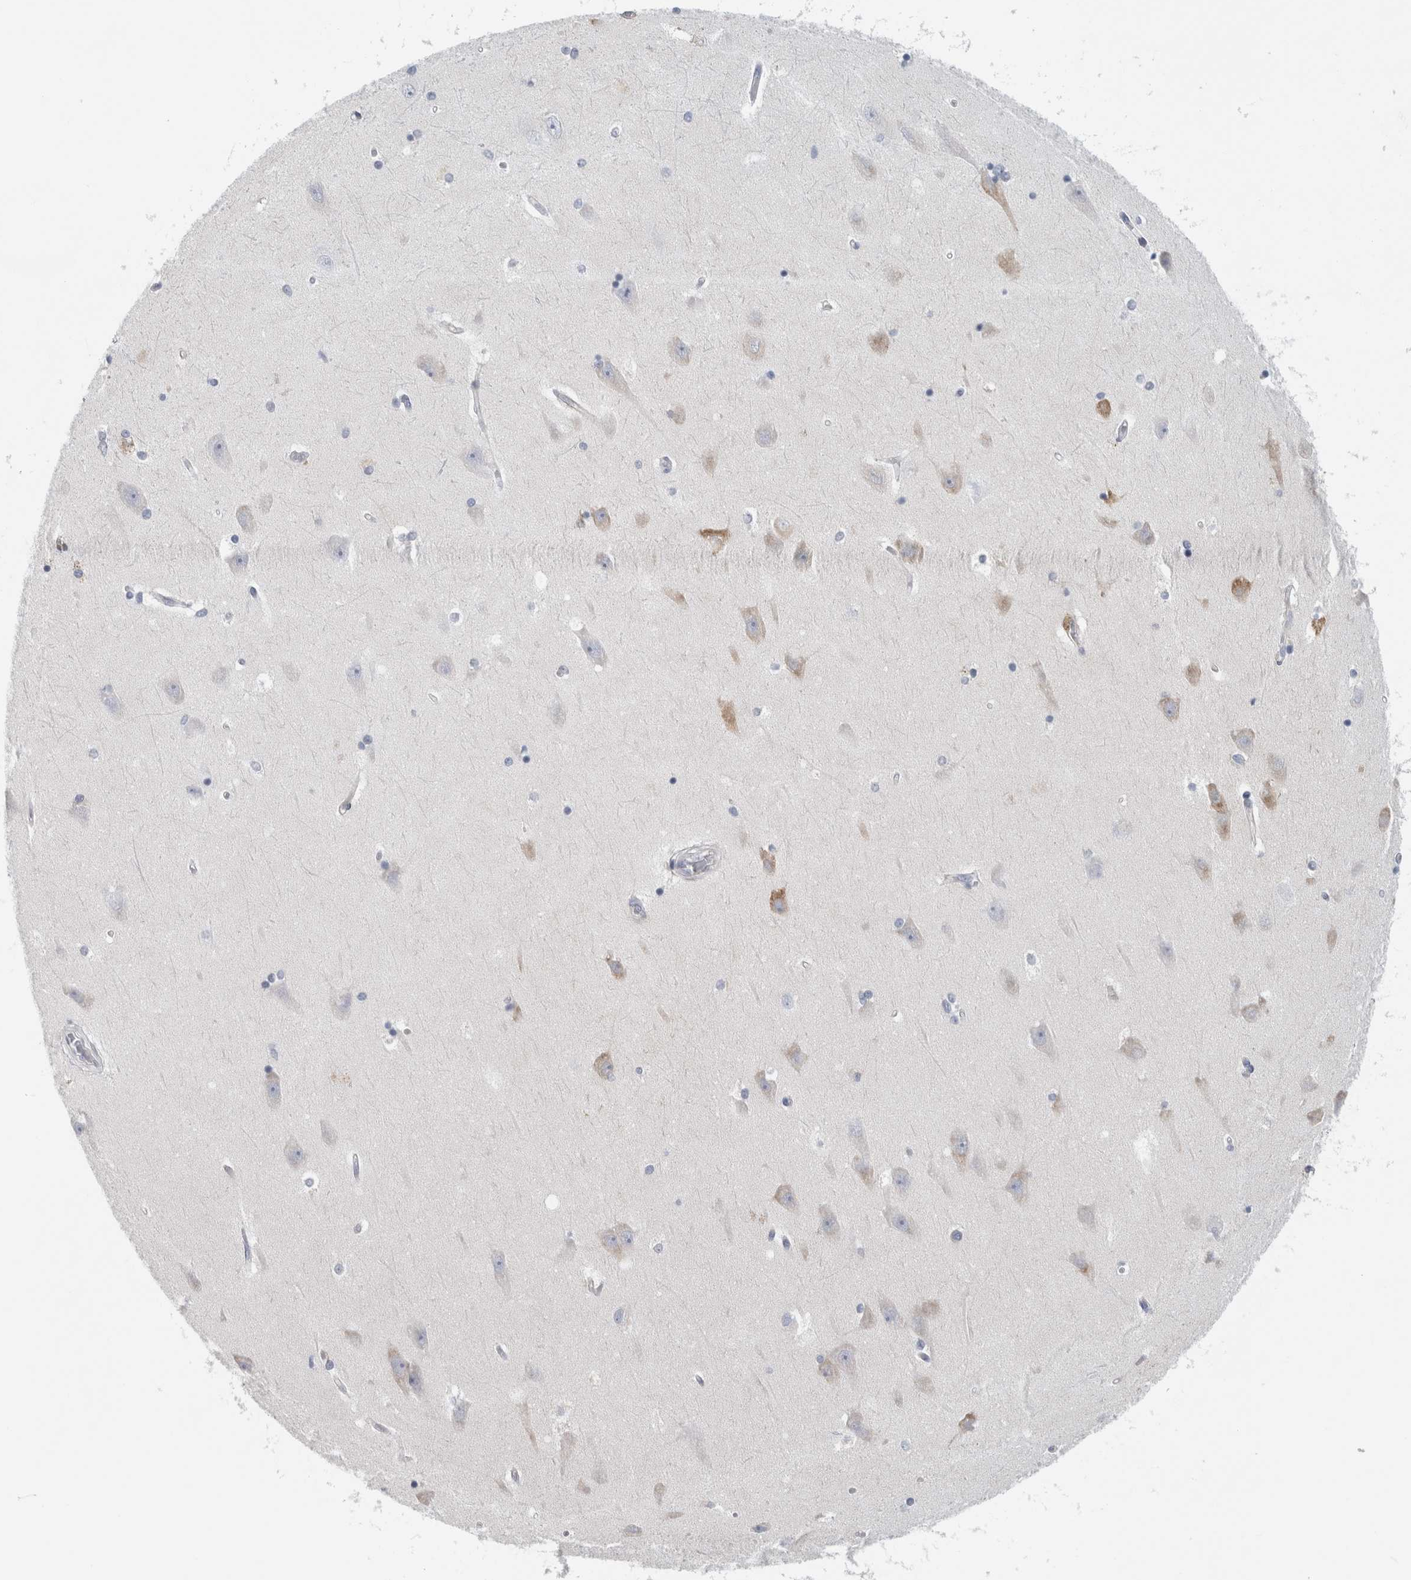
{"staining": {"intensity": "negative", "quantity": "none", "location": "none"}, "tissue": "hippocampus", "cell_type": "Glial cells", "image_type": "normal", "snomed": [{"axis": "morphology", "description": "Normal tissue, NOS"}, {"axis": "topography", "description": "Hippocampus"}], "caption": "There is no significant positivity in glial cells of hippocampus. Brightfield microscopy of IHC stained with DAB (brown) and hematoxylin (blue), captured at high magnification.", "gene": "B3GNT3", "patient": {"sex": "male", "age": 45}}